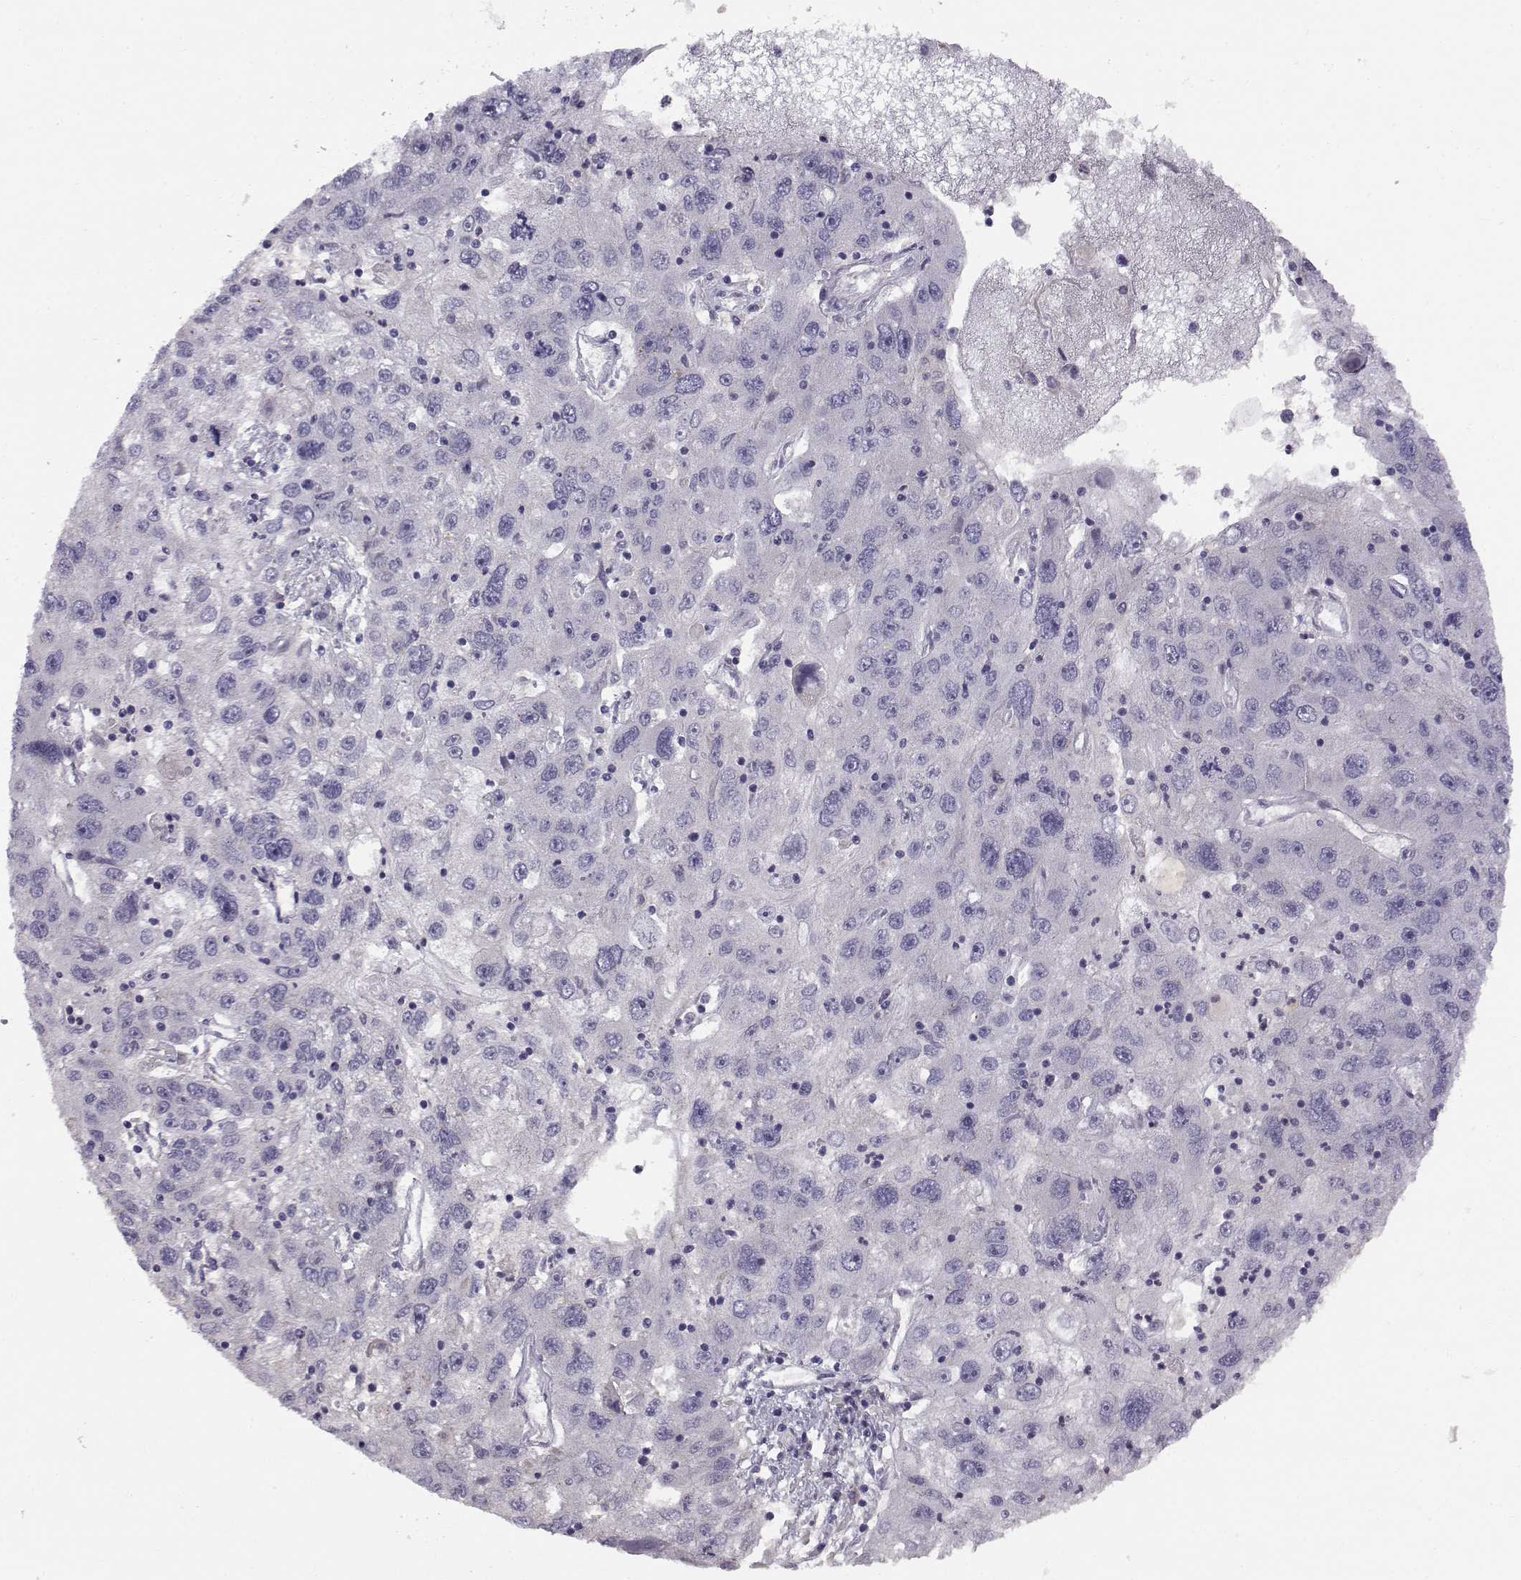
{"staining": {"intensity": "negative", "quantity": "none", "location": "none"}, "tissue": "stomach cancer", "cell_type": "Tumor cells", "image_type": "cancer", "snomed": [{"axis": "morphology", "description": "Adenocarcinoma, NOS"}, {"axis": "topography", "description": "Stomach"}], "caption": "This is a histopathology image of immunohistochemistry (IHC) staining of stomach cancer, which shows no positivity in tumor cells.", "gene": "ACSL6", "patient": {"sex": "male", "age": 56}}